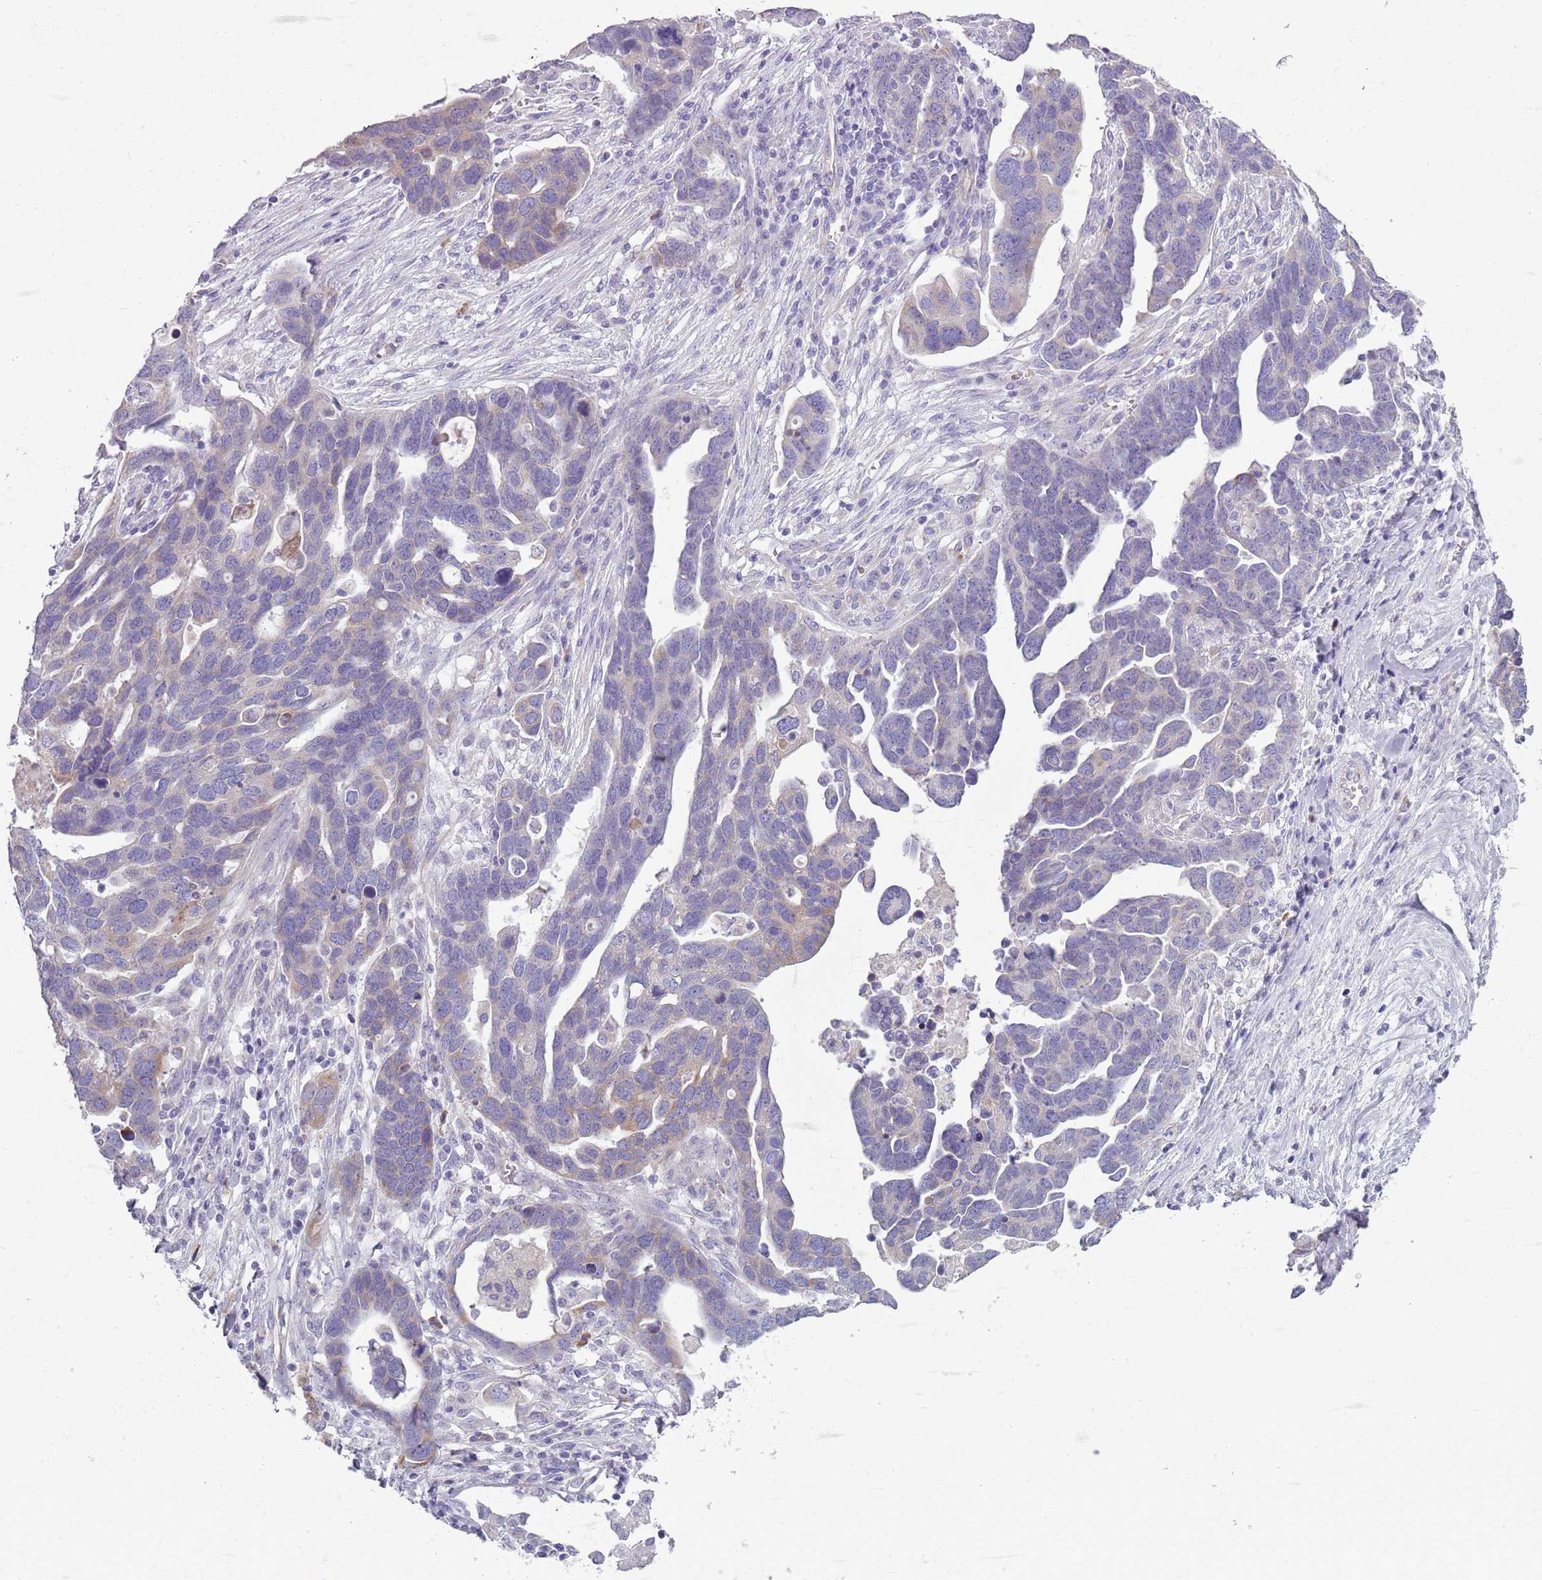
{"staining": {"intensity": "weak", "quantity": "25%-75%", "location": "cytoplasmic/membranous"}, "tissue": "ovarian cancer", "cell_type": "Tumor cells", "image_type": "cancer", "snomed": [{"axis": "morphology", "description": "Cystadenocarcinoma, serous, NOS"}, {"axis": "topography", "description": "Ovary"}], "caption": "DAB immunohistochemical staining of human ovarian cancer (serous cystadenocarcinoma) reveals weak cytoplasmic/membranous protein staining in about 25%-75% of tumor cells.", "gene": "HYOU1", "patient": {"sex": "female", "age": 54}}